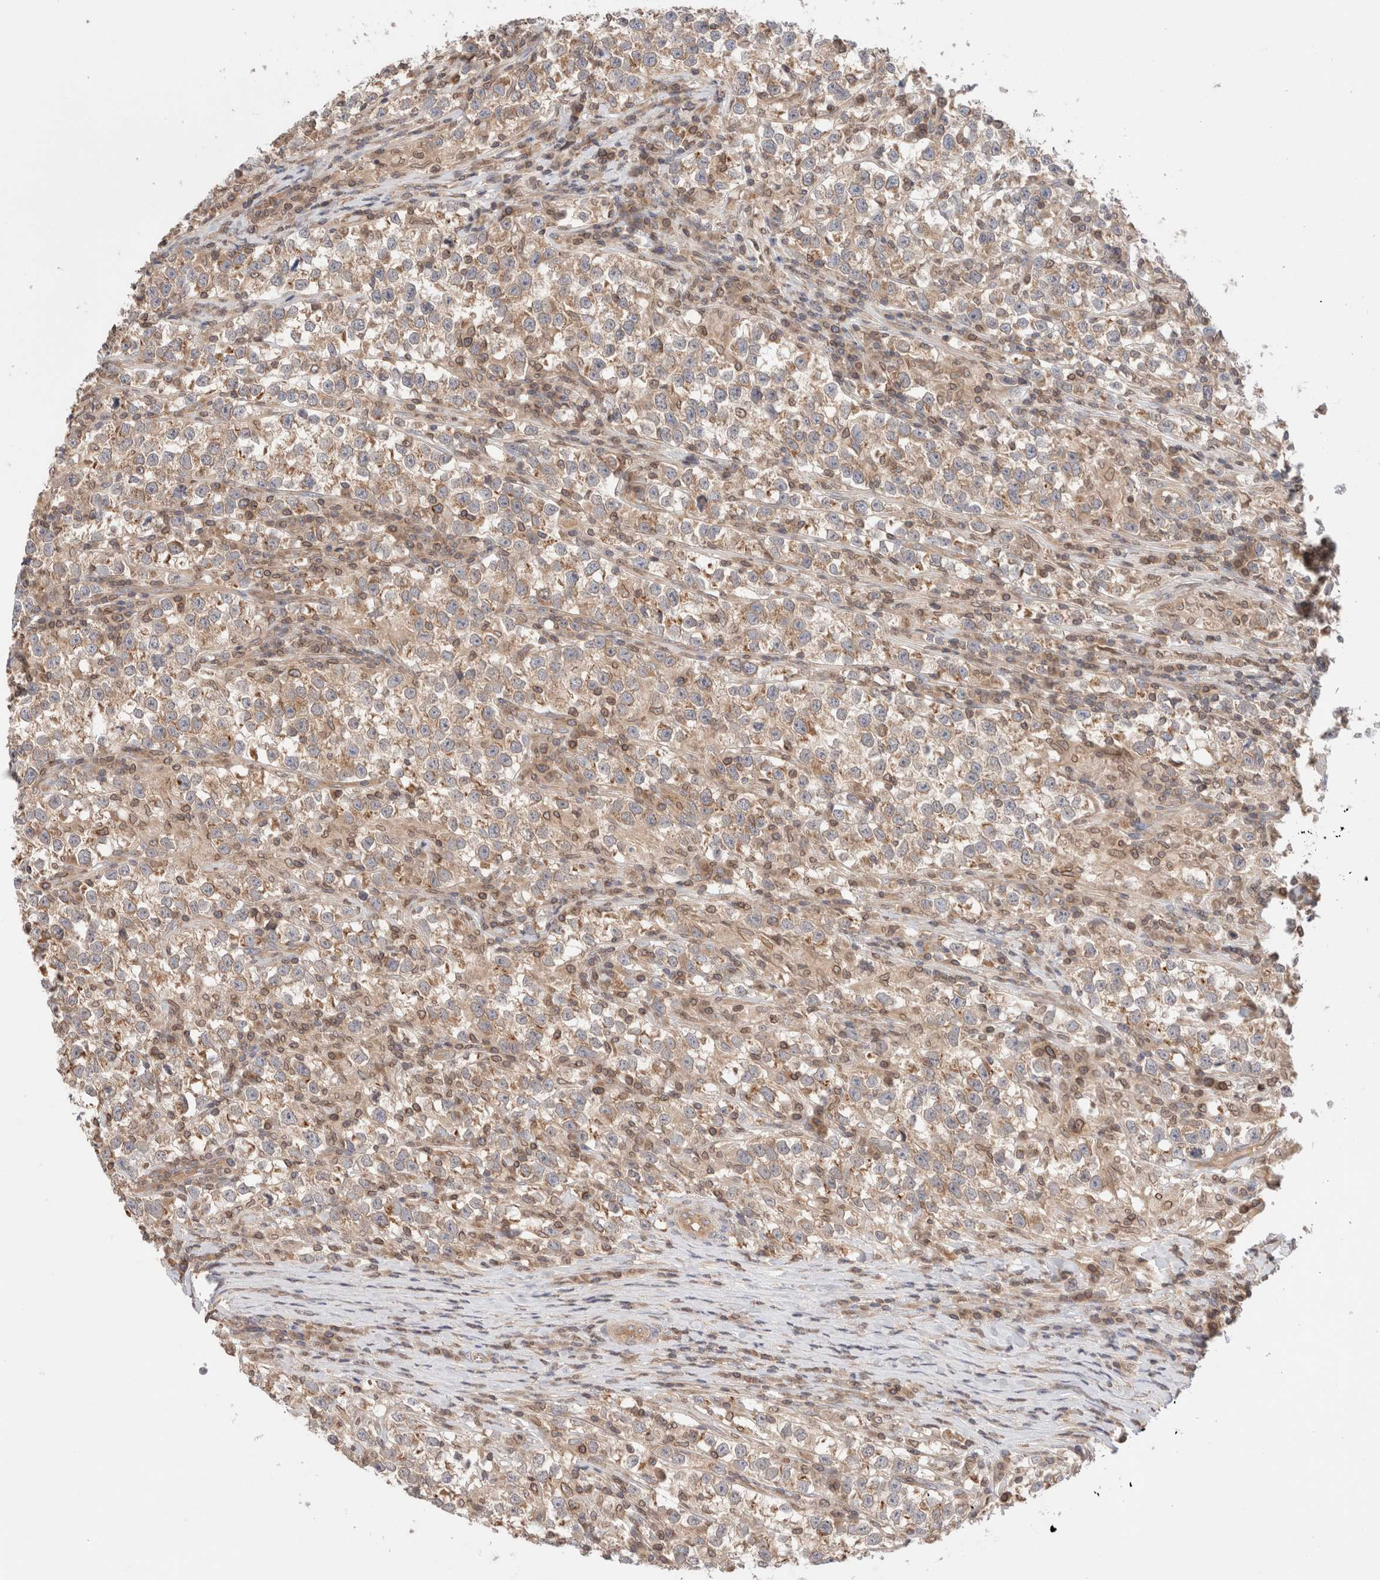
{"staining": {"intensity": "moderate", "quantity": ">75%", "location": "cytoplasmic/membranous"}, "tissue": "testis cancer", "cell_type": "Tumor cells", "image_type": "cancer", "snomed": [{"axis": "morphology", "description": "Normal tissue, NOS"}, {"axis": "morphology", "description": "Seminoma, NOS"}, {"axis": "topography", "description": "Testis"}], "caption": "Seminoma (testis) tissue demonstrates moderate cytoplasmic/membranous staining in approximately >75% of tumor cells", "gene": "SIKE1", "patient": {"sex": "male", "age": 43}}